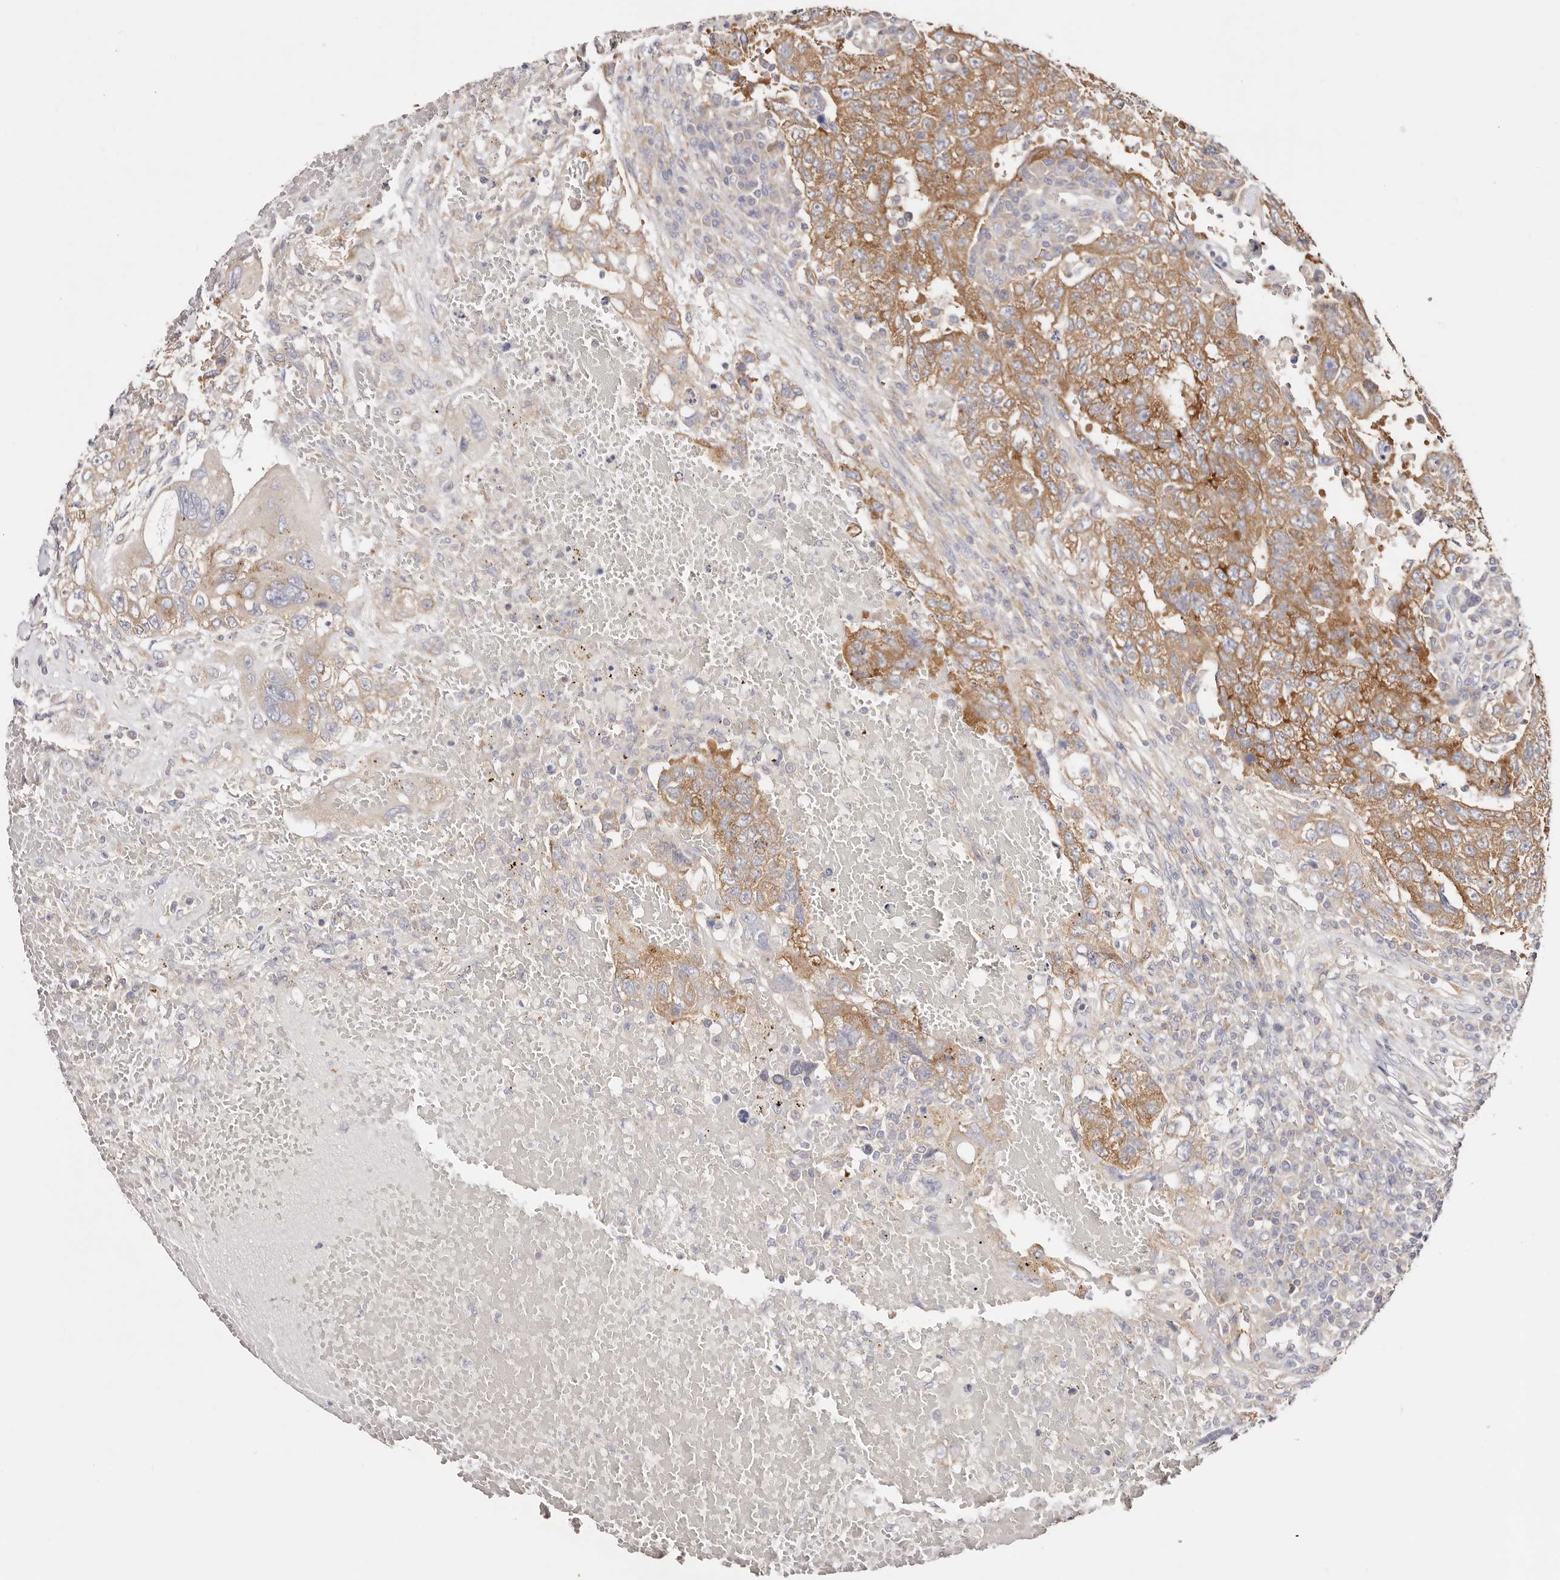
{"staining": {"intensity": "moderate", "quantity": ">75%", "location": "cytoplasmic/membranous"}, "tissue": "testis cancer", "cell_type": "Tumor cells", "image_type": "cancer", "snomed": [{"axis": "morphology", "description": "Carcinoma, Embryonal, NOS"}, {"axis": "topography", "description": "Testis"}], "caption": "DAB (3,3'-diaminobenzidine) immunohistochemical staining of human testis cancer (embryonal carcinoma) reveals moderate cytoplasmic/membranous protein positivity in about >75% of tumor cells.", "gene": "GNA13", "patient": {"sex": "male", "age": 26}}